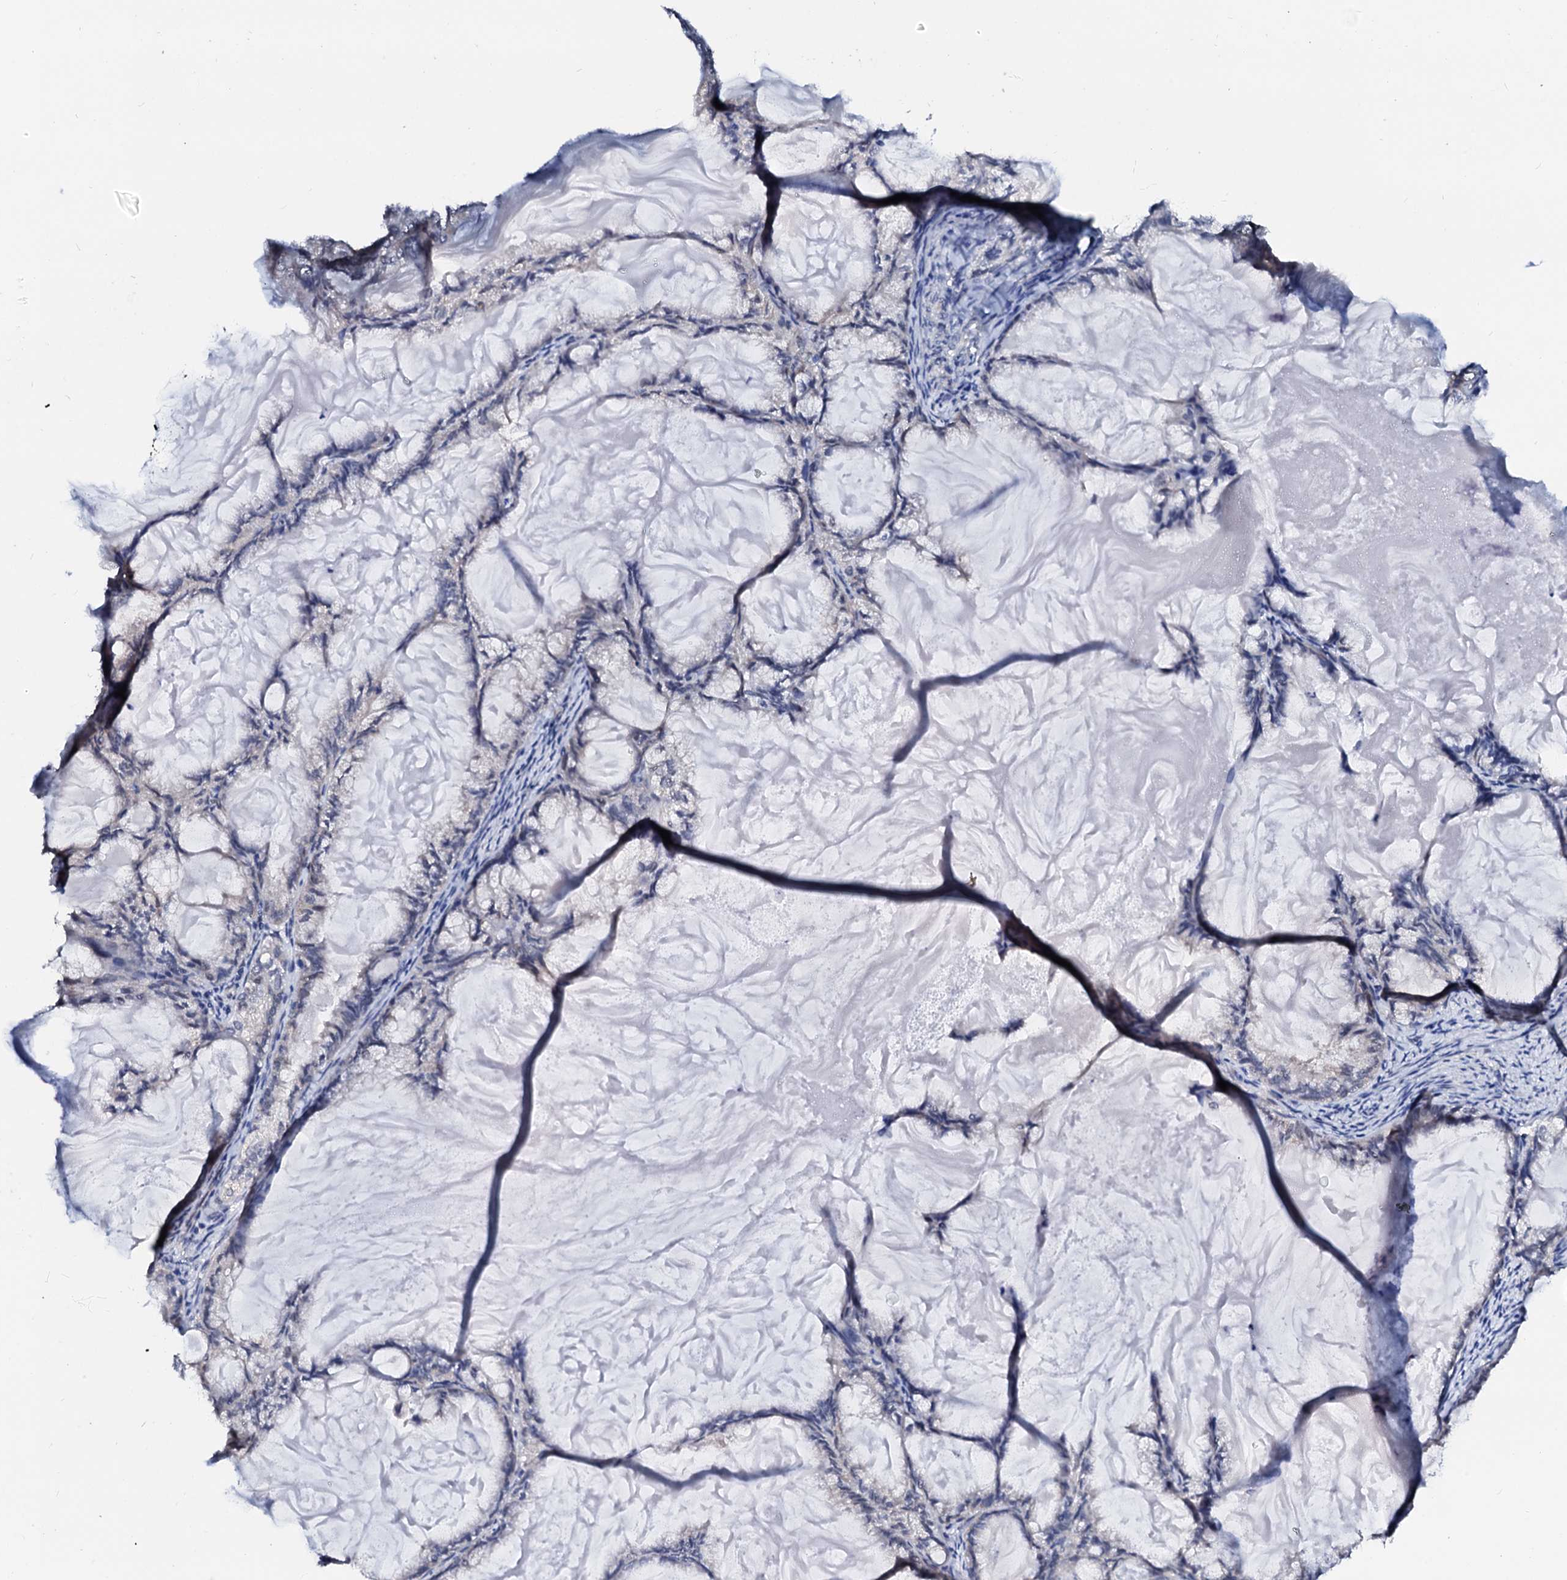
{"staining": {"intensity": "negative", "quantity": "none", "location": "none"}, "tissue": "endometrial cancer", "cell_type": "Tumor cells", "image_type": "cancer", "snomed": [{"axis": "morphology", "description": "Adenocarcinoma, NOS"}, {"axis": "topography", "description": "Endometrium"}], "caption": "Tumor cells are negative for protein expression in human endometrial adenocarcinoma.", "gene": "CSN2", "patient": {"sex": "female", "age": 86}}